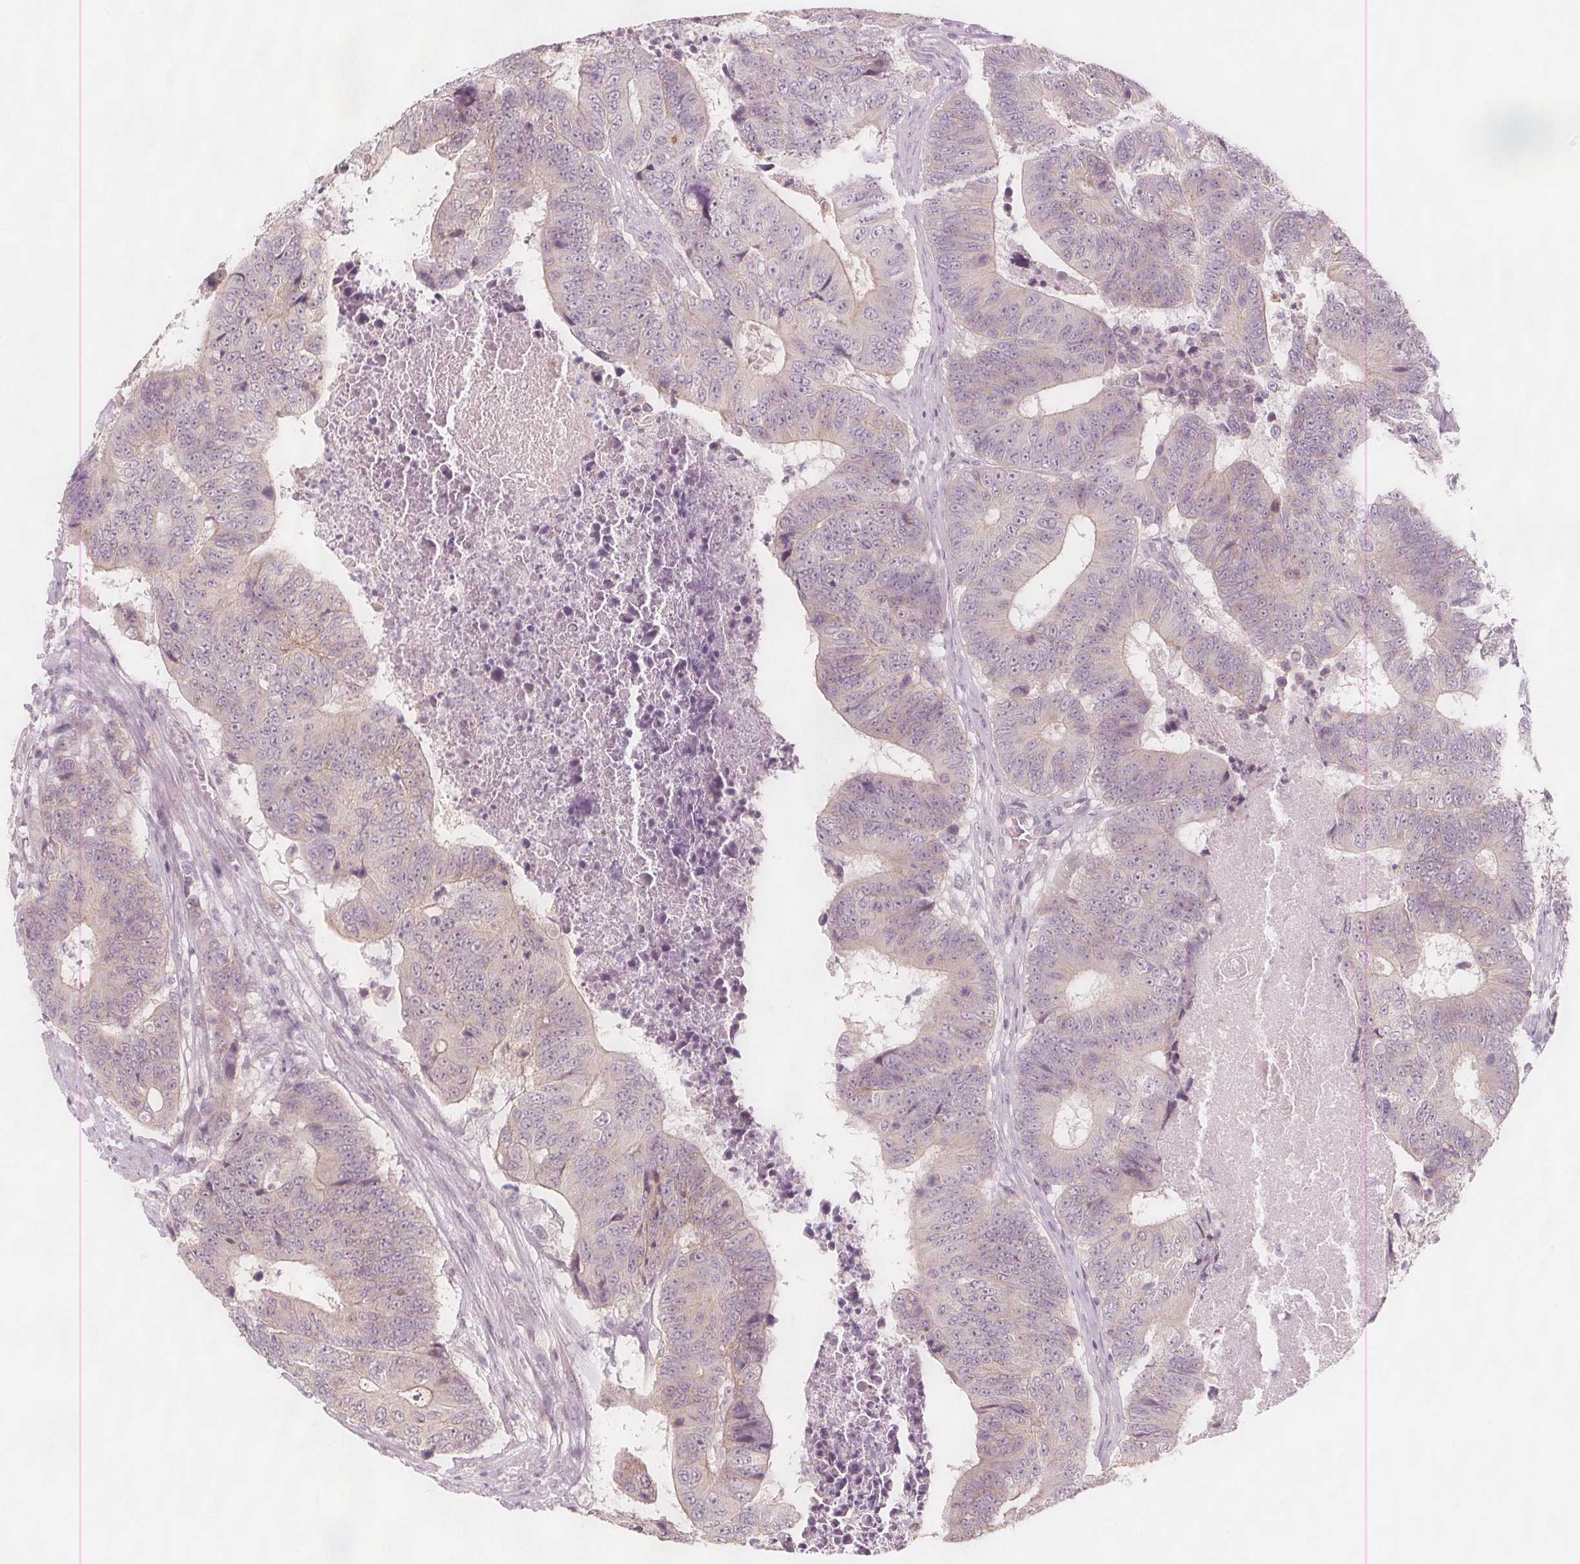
{"staining": {"intensity": "negative", "quantity": "none", "location": "none"}, "tissue": "colorectal cancer", "cell_type": "Tumor cells", "image_type": "cancer", "snomed": [{"axis": "morphology", "description": "Adenocarcinoma, NOS"}, {"axis": "topography", "description": "Colon"}], "caption": "Immunohistochemical staining of human colorectal adenocarcinoma displays no significant expression in tumor cells. Brightfield microscopy of IHC stained with DAB (3,3'-diaminobenzidine) (brown) and hematoxylin (blue), captured at high magnification.", "gene": "C1orf167", "patient": {"sex": "female", "age": 48}}